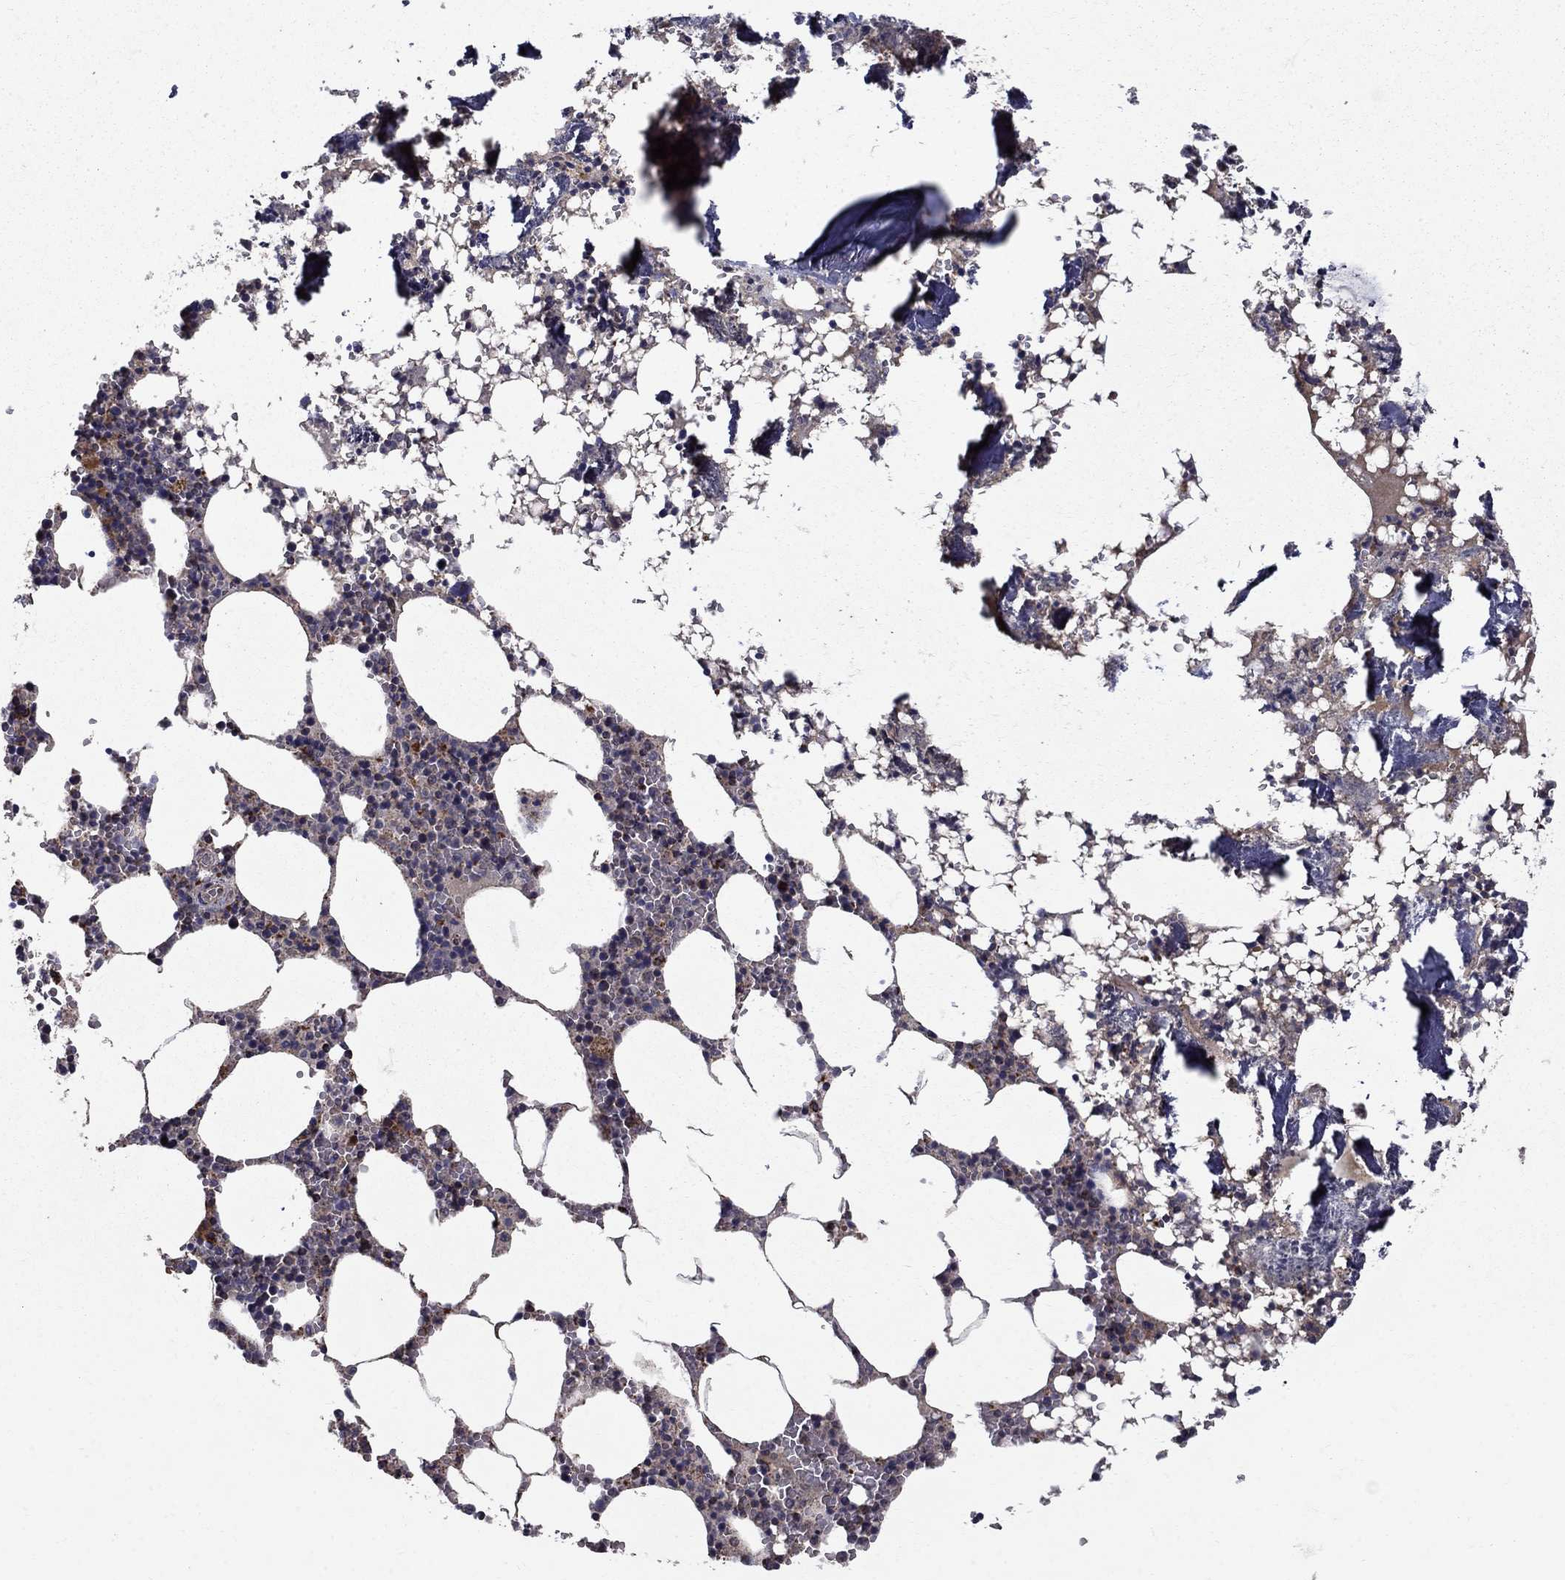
{"staining": {"intensity": "strong", "quantity": "<25%", "location": "cytoplasmic/membranous"}, "tissue": "bone marrow", "cell_type": "Hematopoietic cells", "image_type": "normal", "snomed": [{"axis": "morphology", "description": "Normal tissue, NOS"}, {"axis": "topography", "description": "Bone marrow"}], "caption": "IHC of normal bone marrow shows medium levels of strong cytoplasmic/membranous staining in about <25% of hematopoietic cells. Using DAB (3,3'-diaminobenzidine) (brown) and hematoxylin (blue) stains, captured at high magnification using brightfield microscopy.", "gene": "NDUFS8", "patient": {"sex": "female", "age": 64}}